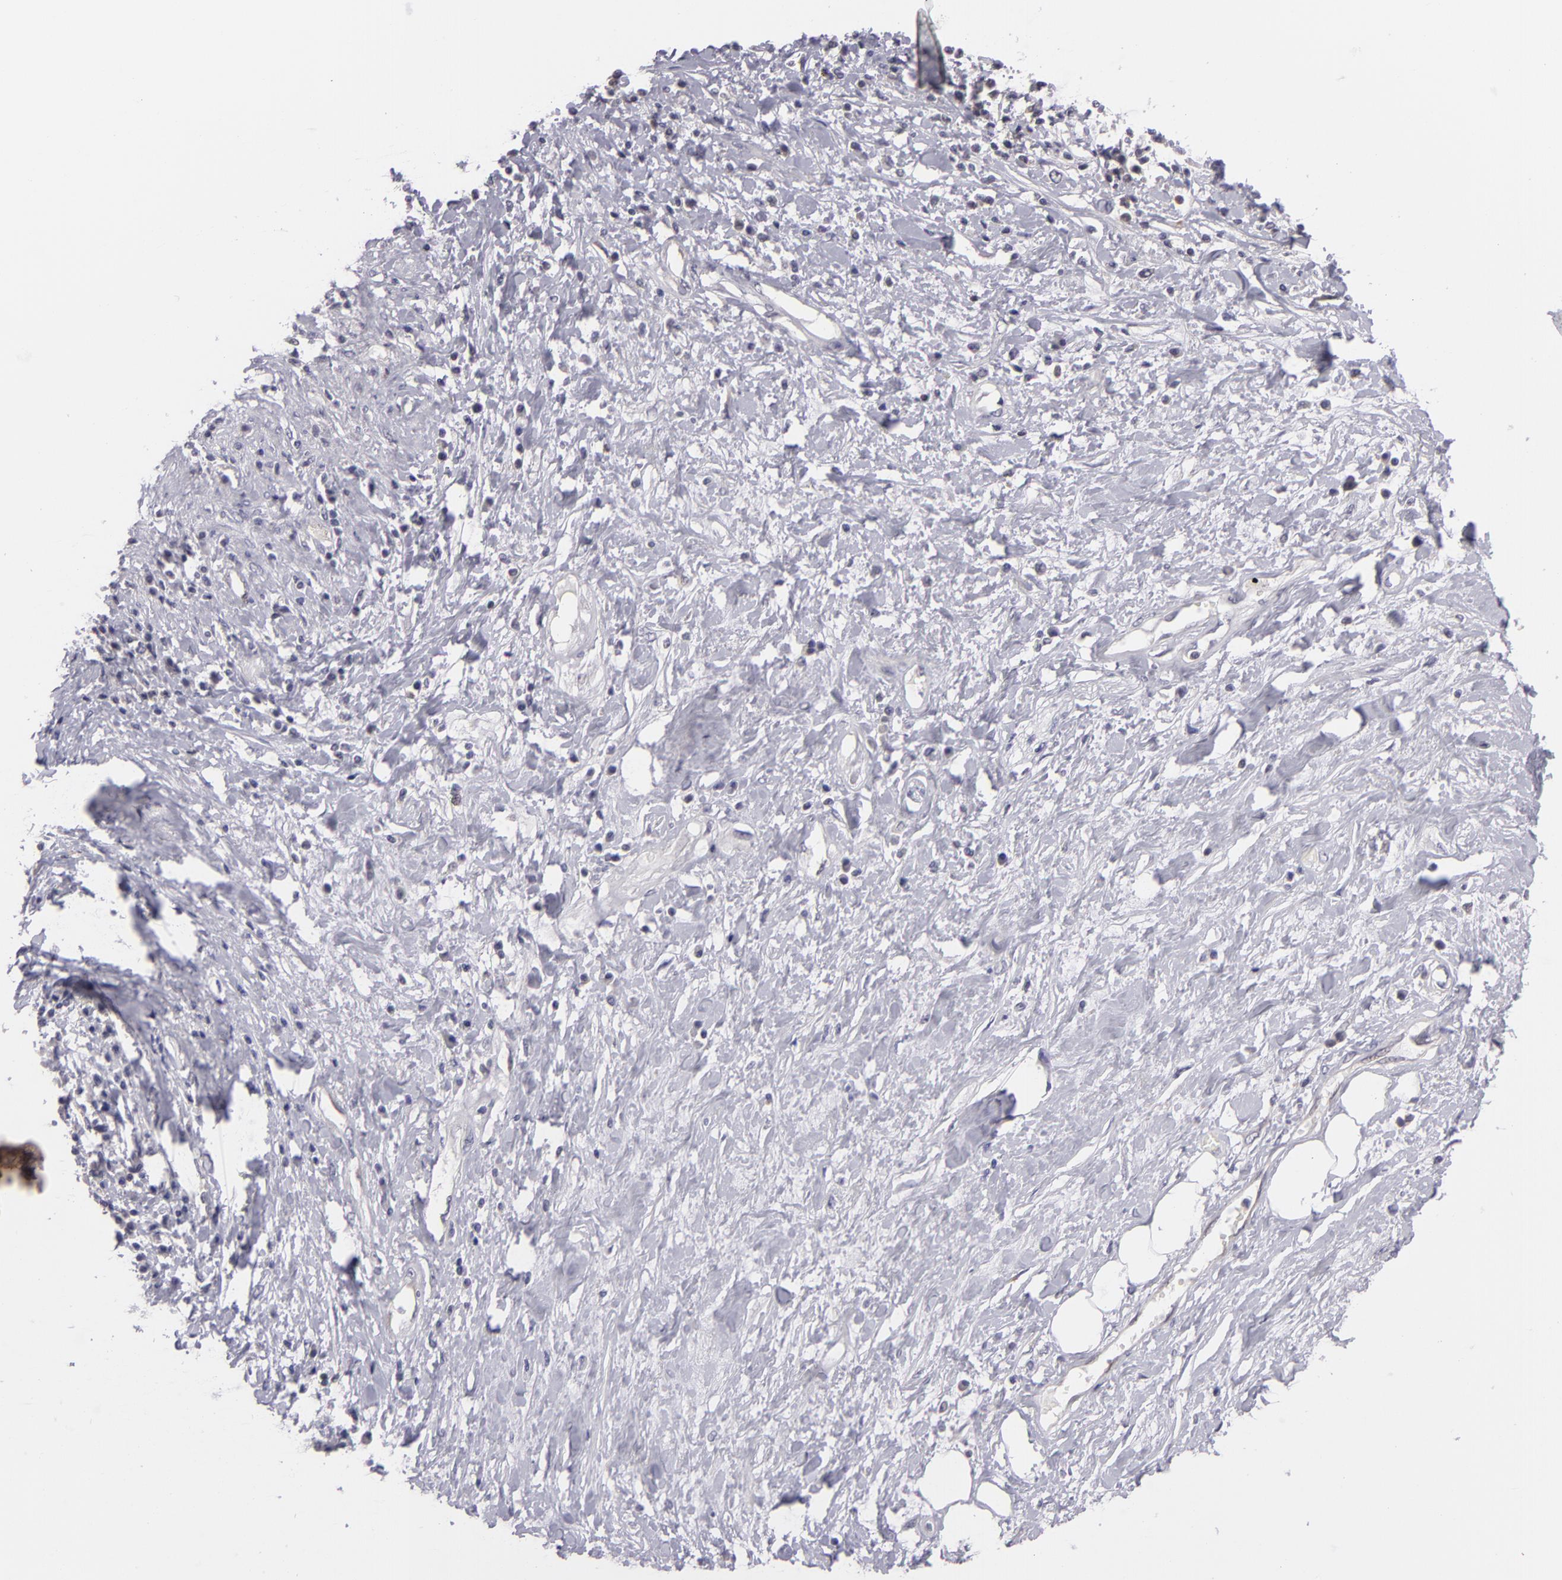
{"staining": {"intensity": "weak", "quantity": "<25%", "location": "cytoplasmic/membranous"}, "tissue": "cervical cancer", "cell_type": "Tumor cells", "image_type": "cancer", "snomed": [{"axis": "morphology", "description": "Squamous cell carcinoma, NOS"}, {"axis": "topography", "description": "Cervix"}], "caption": "IHC photomicrograph of human cervical cancer stained for a protein (brown), which reveals no staining in tumor cells.", "gene": "BCL10", "patient": {"sex": "female", "age": 57}}